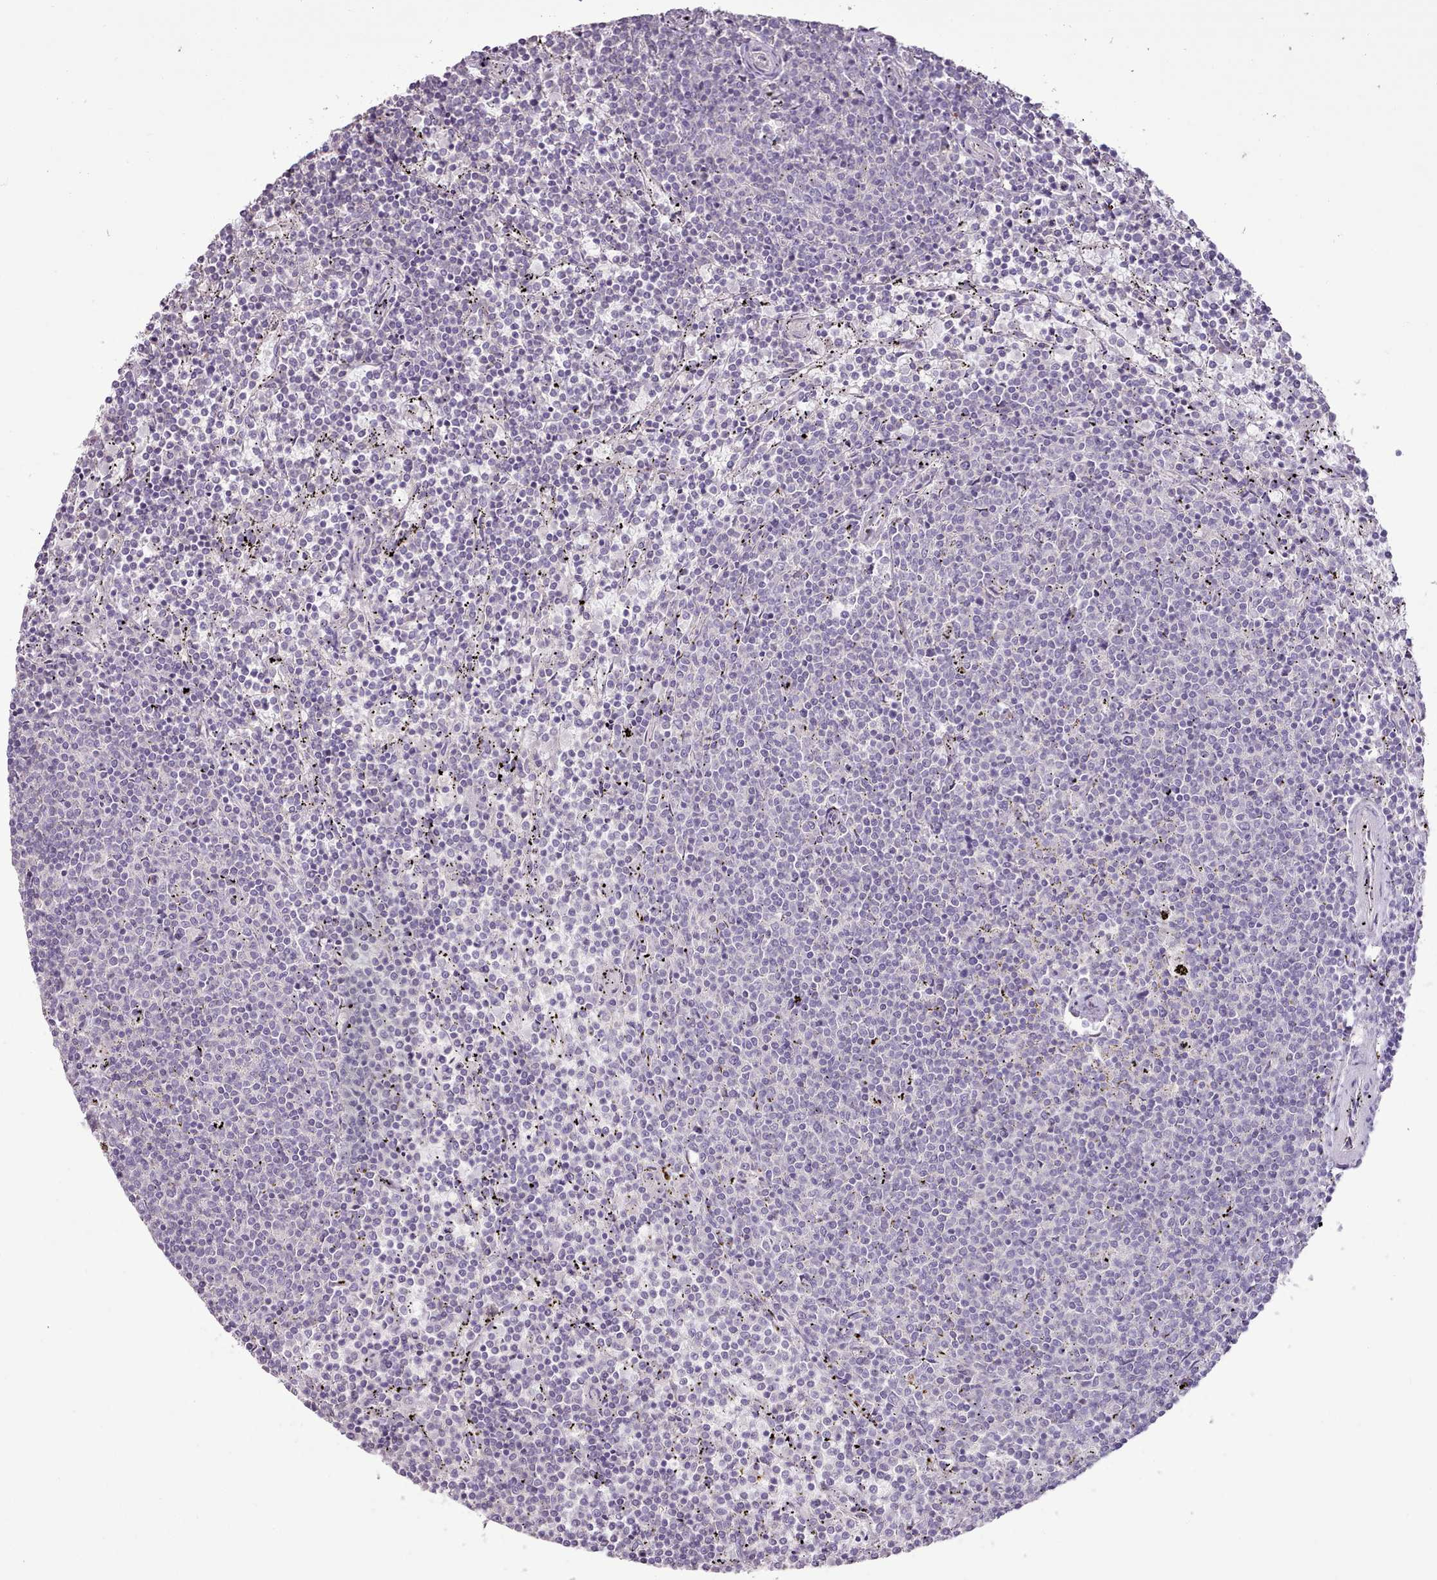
{"staining": {"intensity": "negative", "quantity": "none", "location": "none"}, "tissue": "lymphoma", "cell_type": "Tumor cells", "image_type": "cancer", "snomed": [{"axis": "morphology", "description": "Malignant lymphoma, non-Hodgkin's type, Low grade"}, {"axis": "topography", "description": "Spleen"}], "caption": "A micrograph of human lymphoma is negative for staining in tumor cells. (IHC, brightfield microscopy, high magnification).", "gene": "BLOC1S2", "patient": {"sex": "female", "age": 50}}